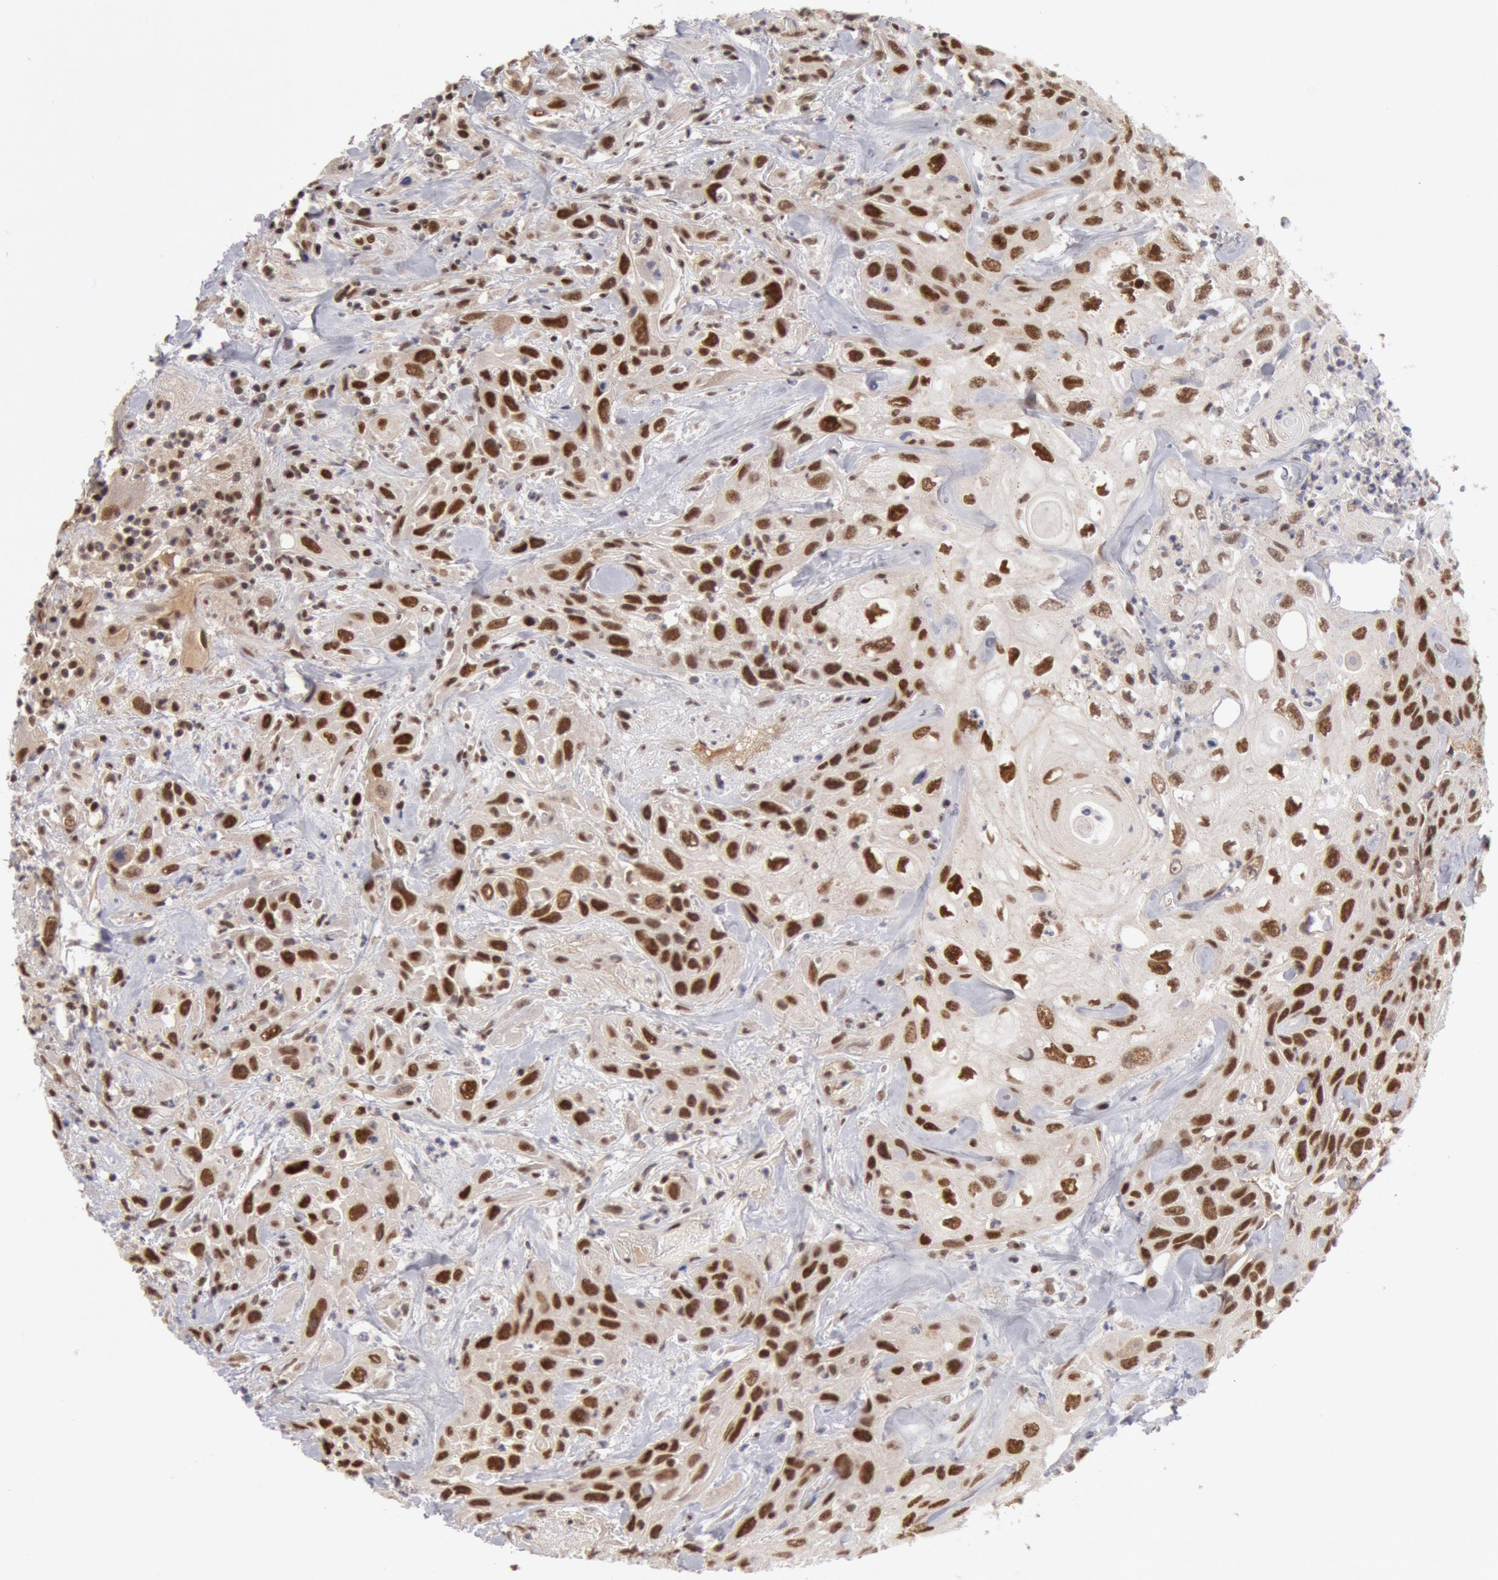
{"staining": {"intensity": "moderate", "quantity": ">75%", "location": "nuclear"}, "tissue": "urothelial cancer", "cell_type": "Tumor cells", "image_type": "cancer", "snomed": [{"axis": "morphology", "description": "Urothelial carcinoma, High grade"}, {"axis": "topography", "description": "Urinary bladder"}], "caption": "Protein staining exhibits moderate nuclear expression in about >75% of tumor cells in urothelial carcinoma (high-grade).", "gene": "PPP4R3B", "patient": {"sex": "female", "age": 84}}